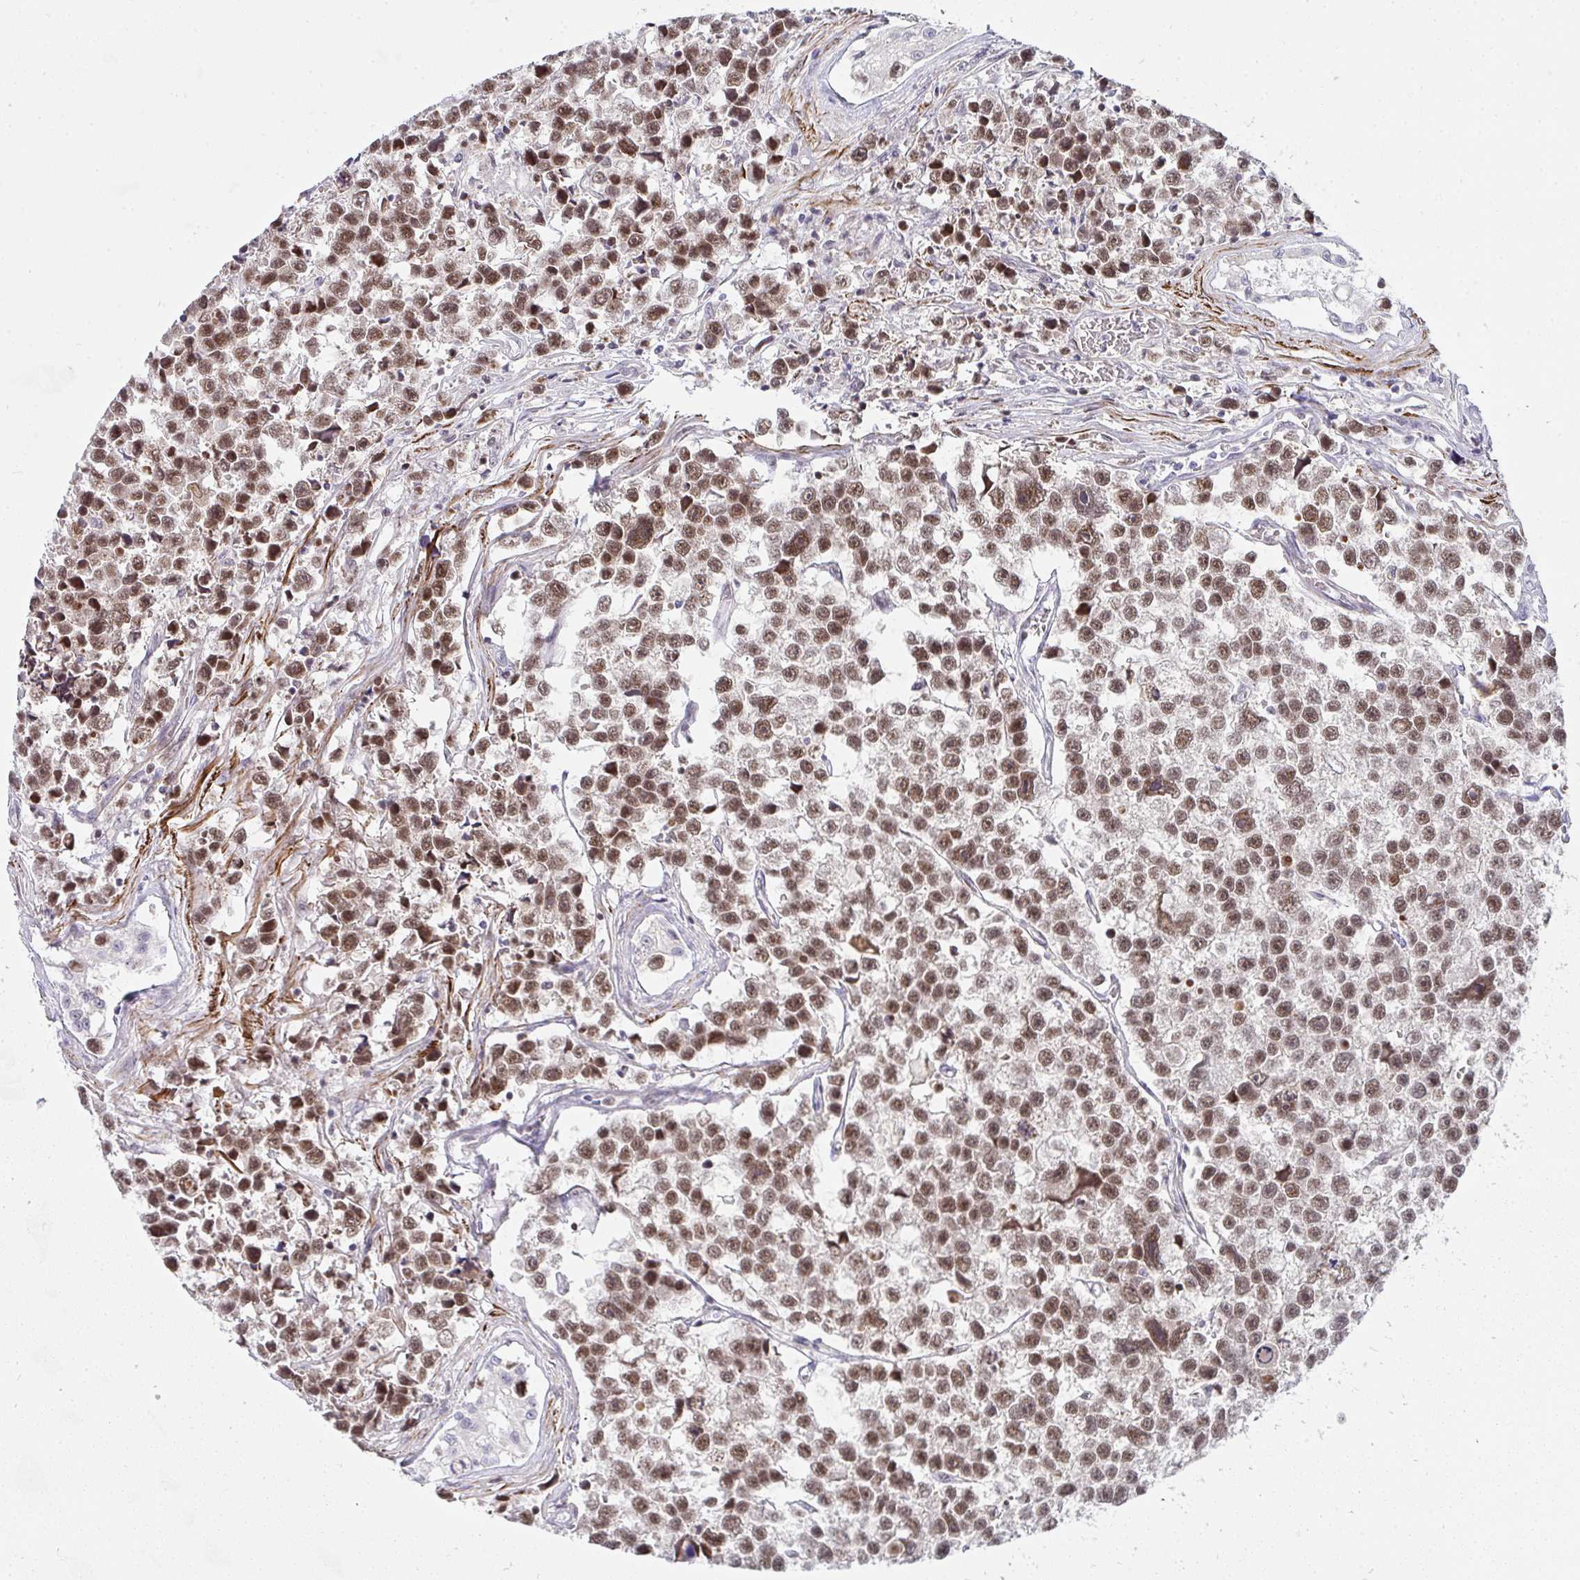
{"staining": {"intensity": "moderate", "quantity": ">75%", "location": "nuclear"}, "tissue": "testis cancer", "cell_type": "Tumor cells", "image_type": "cancer", "snomed": [{"axis": "morphology", "description": "Seminoma, NOS"}, {"axis": "topography", "description": "Testis"}], "caption": "Brown immunohistochemical staining in human testis seminoma reveals moderate nuclear staining in approximately >75% of tumor cells. (Stains: DAB (3,3'-diaminobenzidine) in brown, nuclei in blue, Microscopy: brightfield microscopy at high magnification).", "gene": "GINS2", "patient": {"sex": "male", "age": 26}}